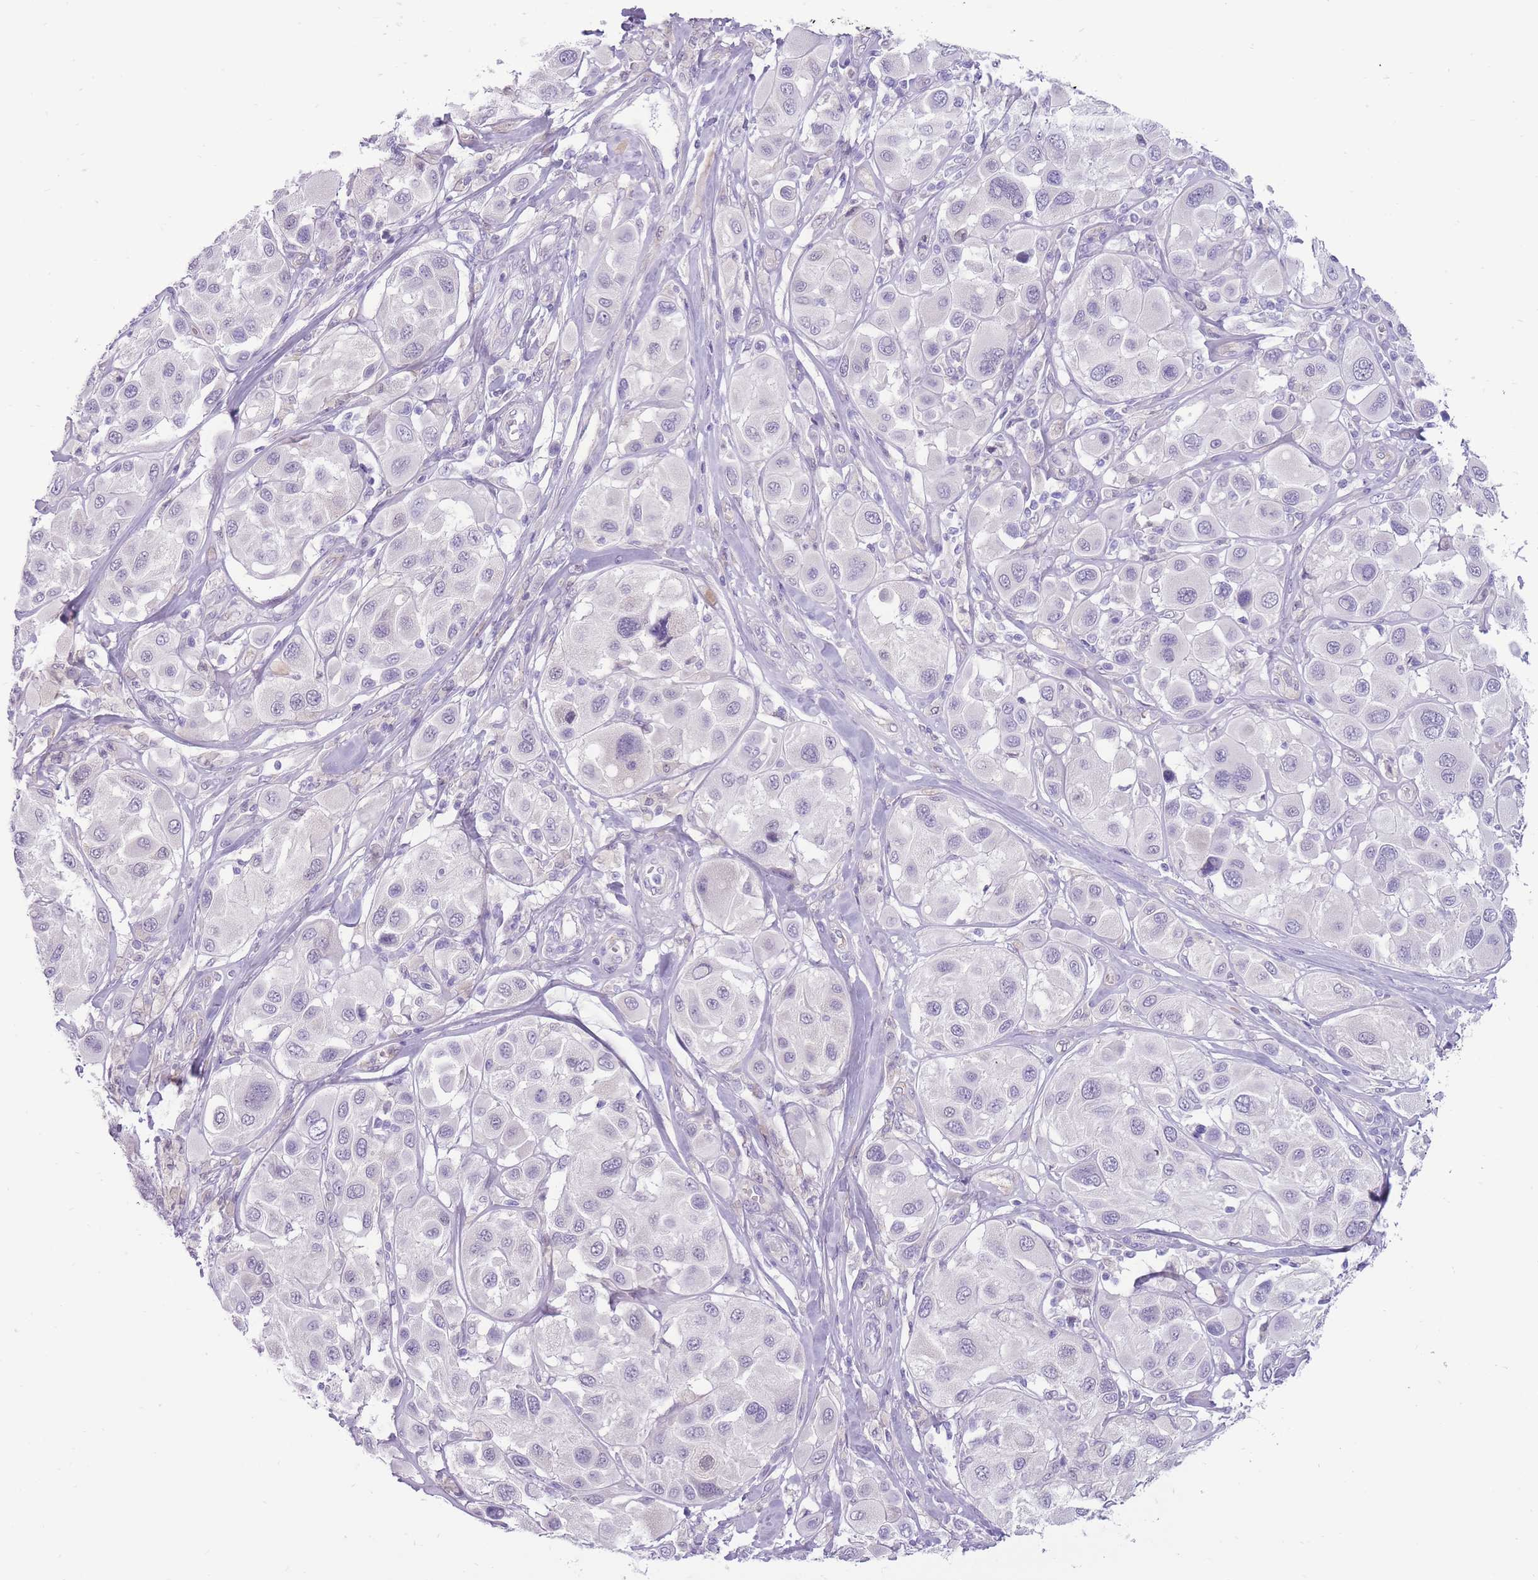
{"staining": {"intensity": "negative", "quantity": "none", "location": "none"}, "tissue": "melanoma", "cell_type": "Tumor cells", "image_type": "cancer", "snomed": [{"axis": "morphology", "description": "Malignant melanoma, Metastatic site"}, {"axis": "topography", "description": "Skin"}], "caption": "Immunohistochemistry histopathology image of human melanoma stained for a protein (brown), which demonstrates no staining in tumor cells.", "gene": "ERICH4", "patient": {"sex": "male", "age": 41}}